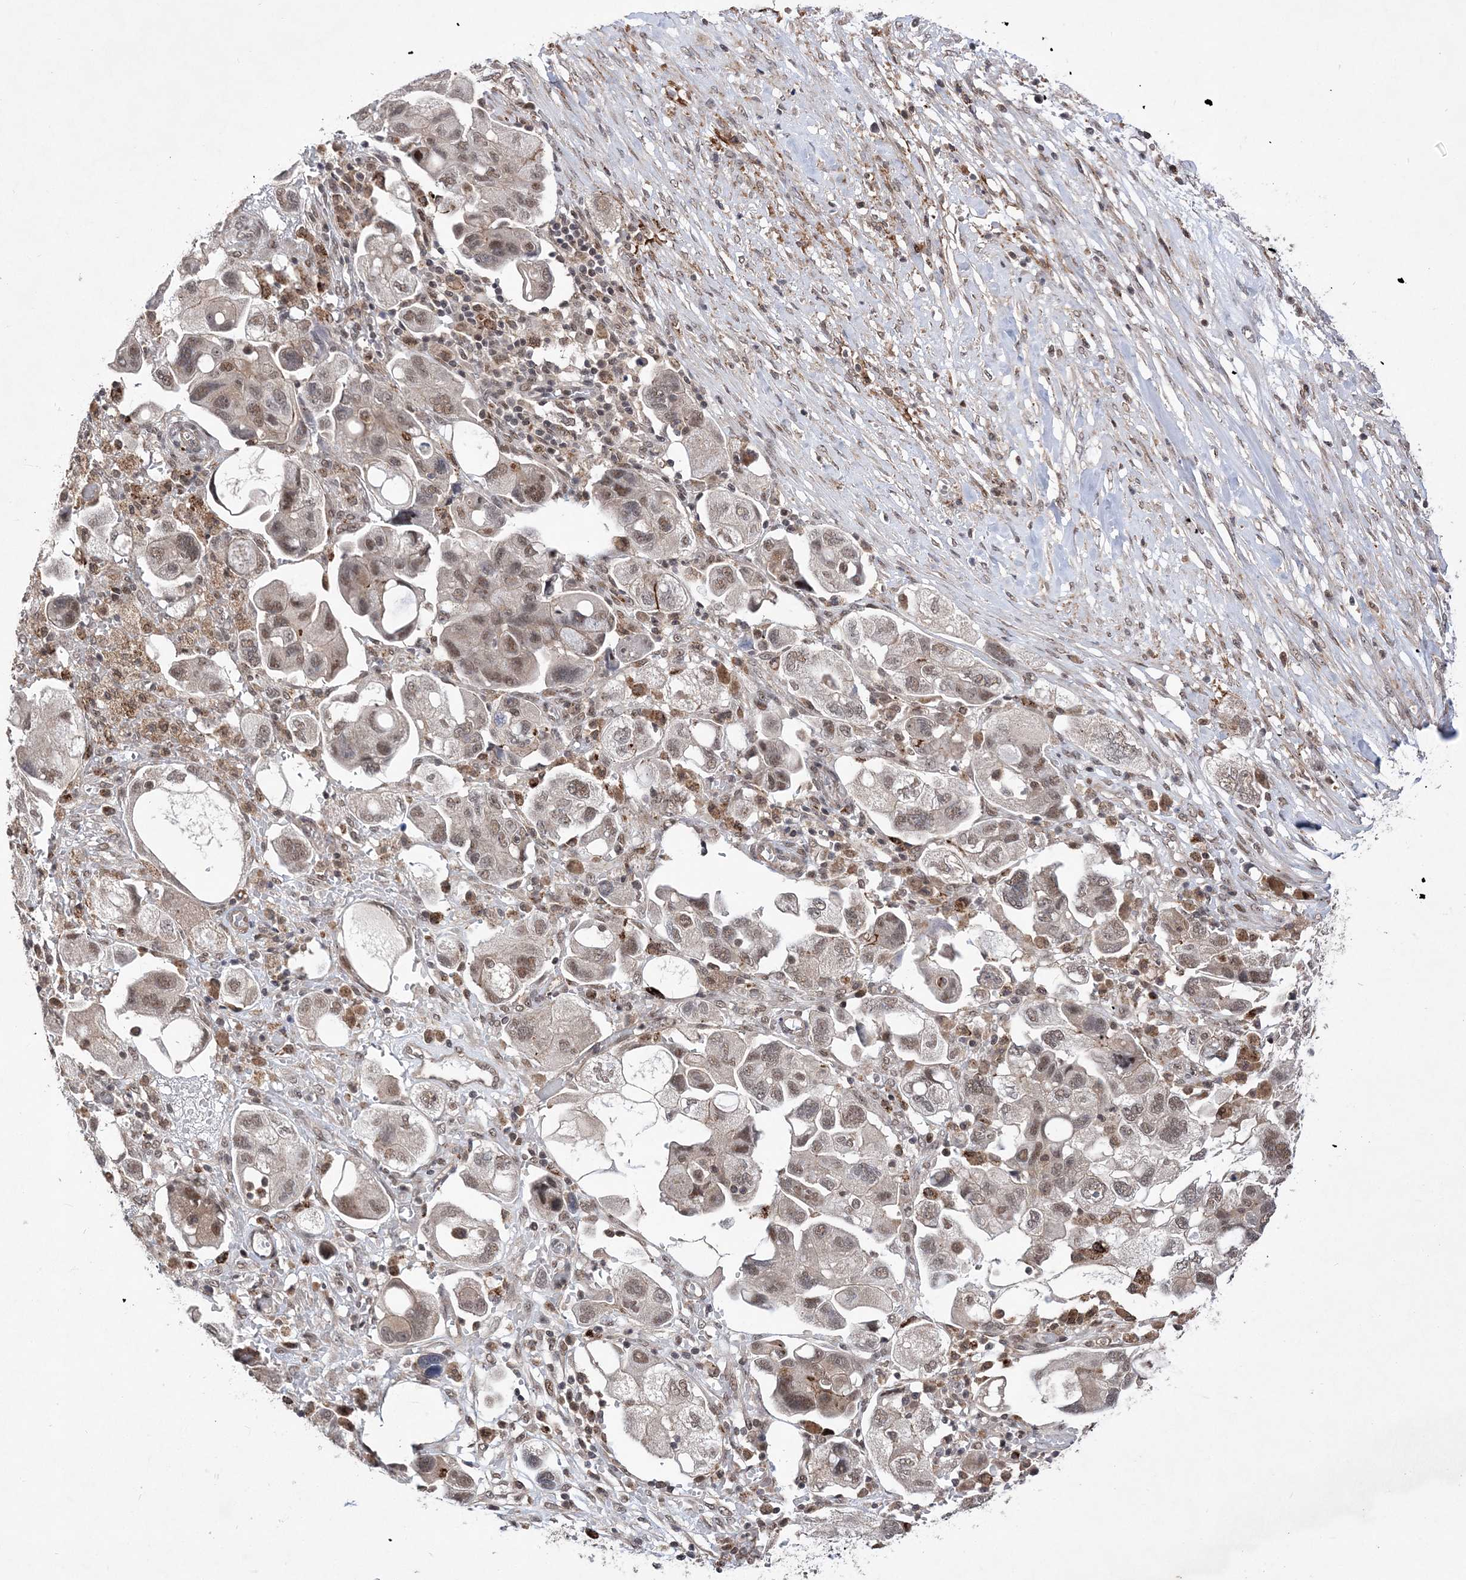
{"staining": {"intensity": "moderate", "quantity": ">75%", "location": "nuclear"}, "tissue": "ovarian cancer", "cell_type": "Tumor cells", "image_type": "cancer", "snomed": [{"axis": "morphology", "description": "Carcinoma, NOS"}, {"axis": "morphology", "description": "Cystadenocarcinoma, serous, NOS"}, {"axis": "topography", "description": "Ovary"}], "caption": "Human ovarian cancer (carcinoma) stained with a brown dye reveals moderate nuclear positive staining in approximately >75% of tumor cells.", "gene": "BOD1L1", "patient": {"sex": "female", "age": 69}}